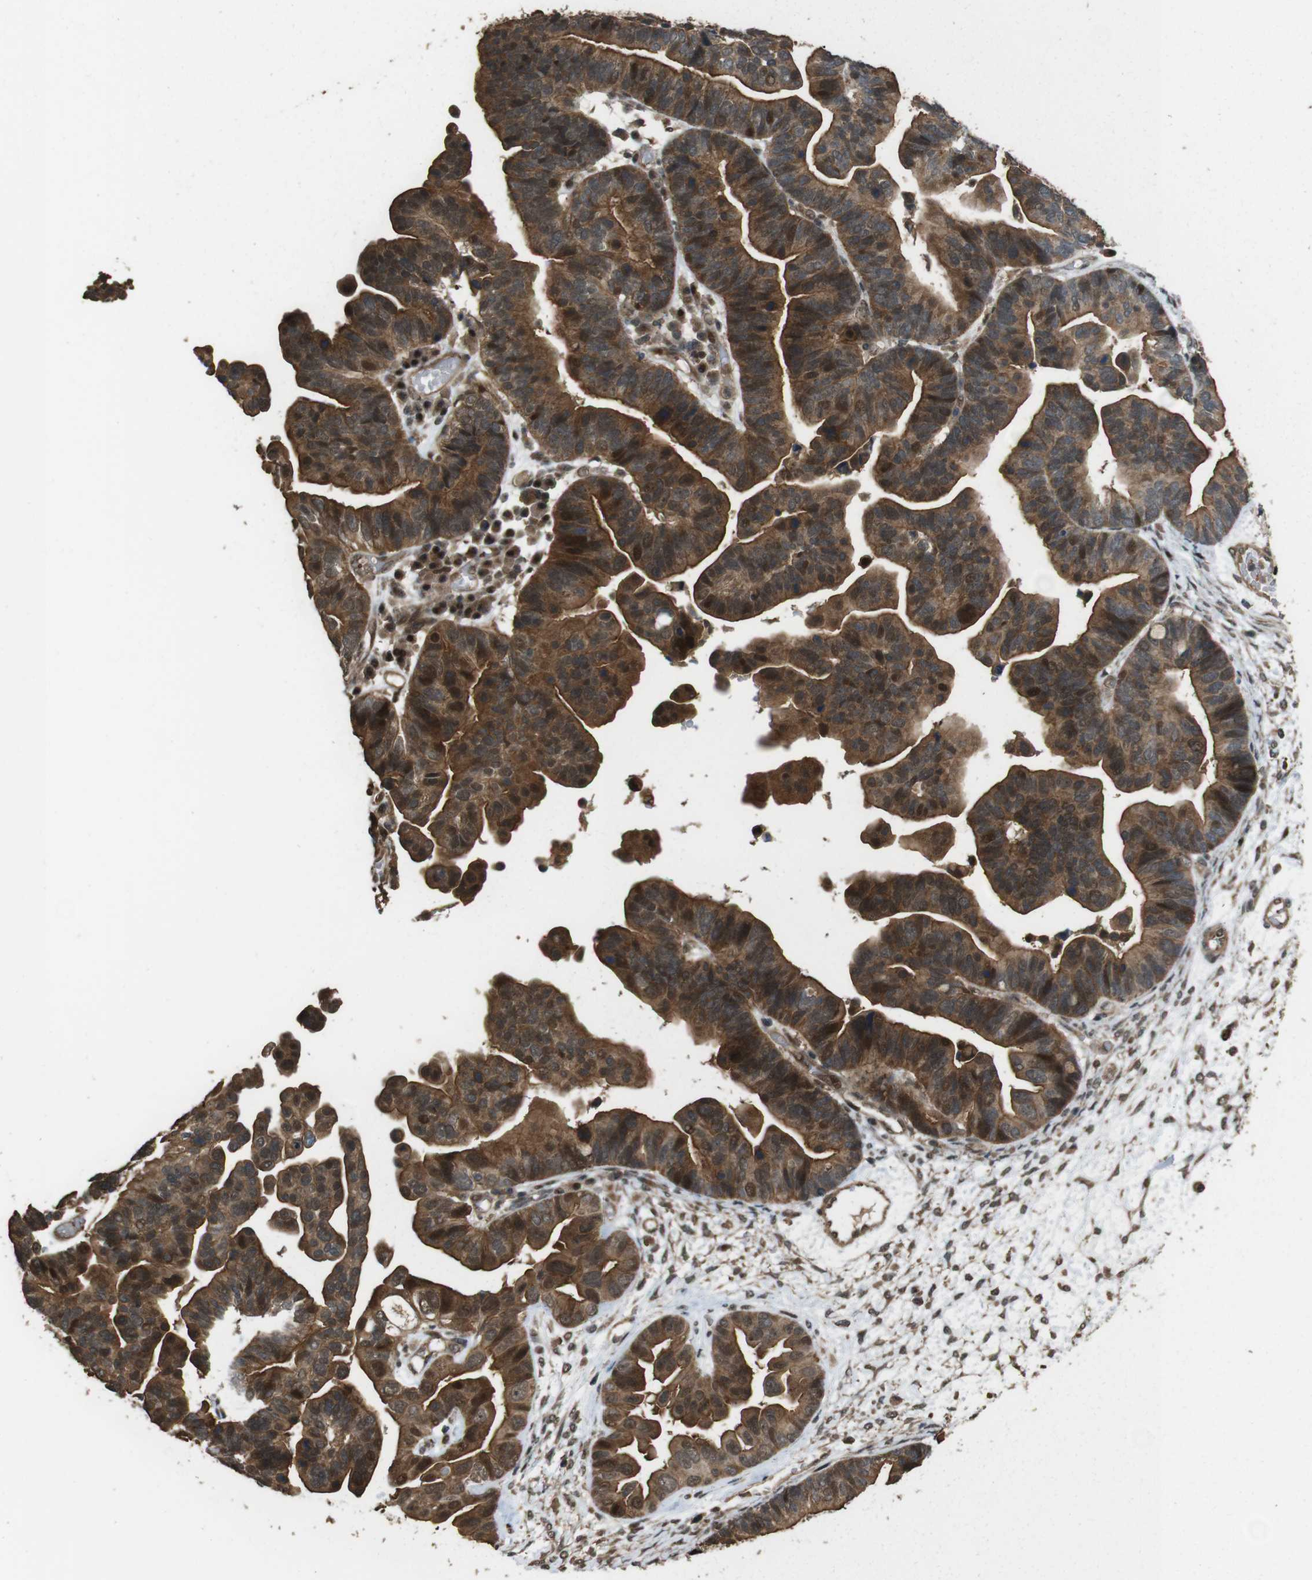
{"staining": {"intensity": "strong", "quantity": ">75%", "location": "cytoplasmic/membranous"}, "tissue": "ovarian cancer", "cell_type": "Tumor cells", "image_type": "cancer", "snomed": [{"axis": "morphology", "description": "Cystadenocarcinoma, serous, NOS"}, {"axis": "topography", "description": "Ovary"}], "caption": "Ovarian cancer (serous cystadenocarcinoma) tissue exhibits strong cytoplasmic/membranous staining in approximately >75% of tumor cells", "gene": "CDC34", "patient": {"sex": "female", "age": 56}}